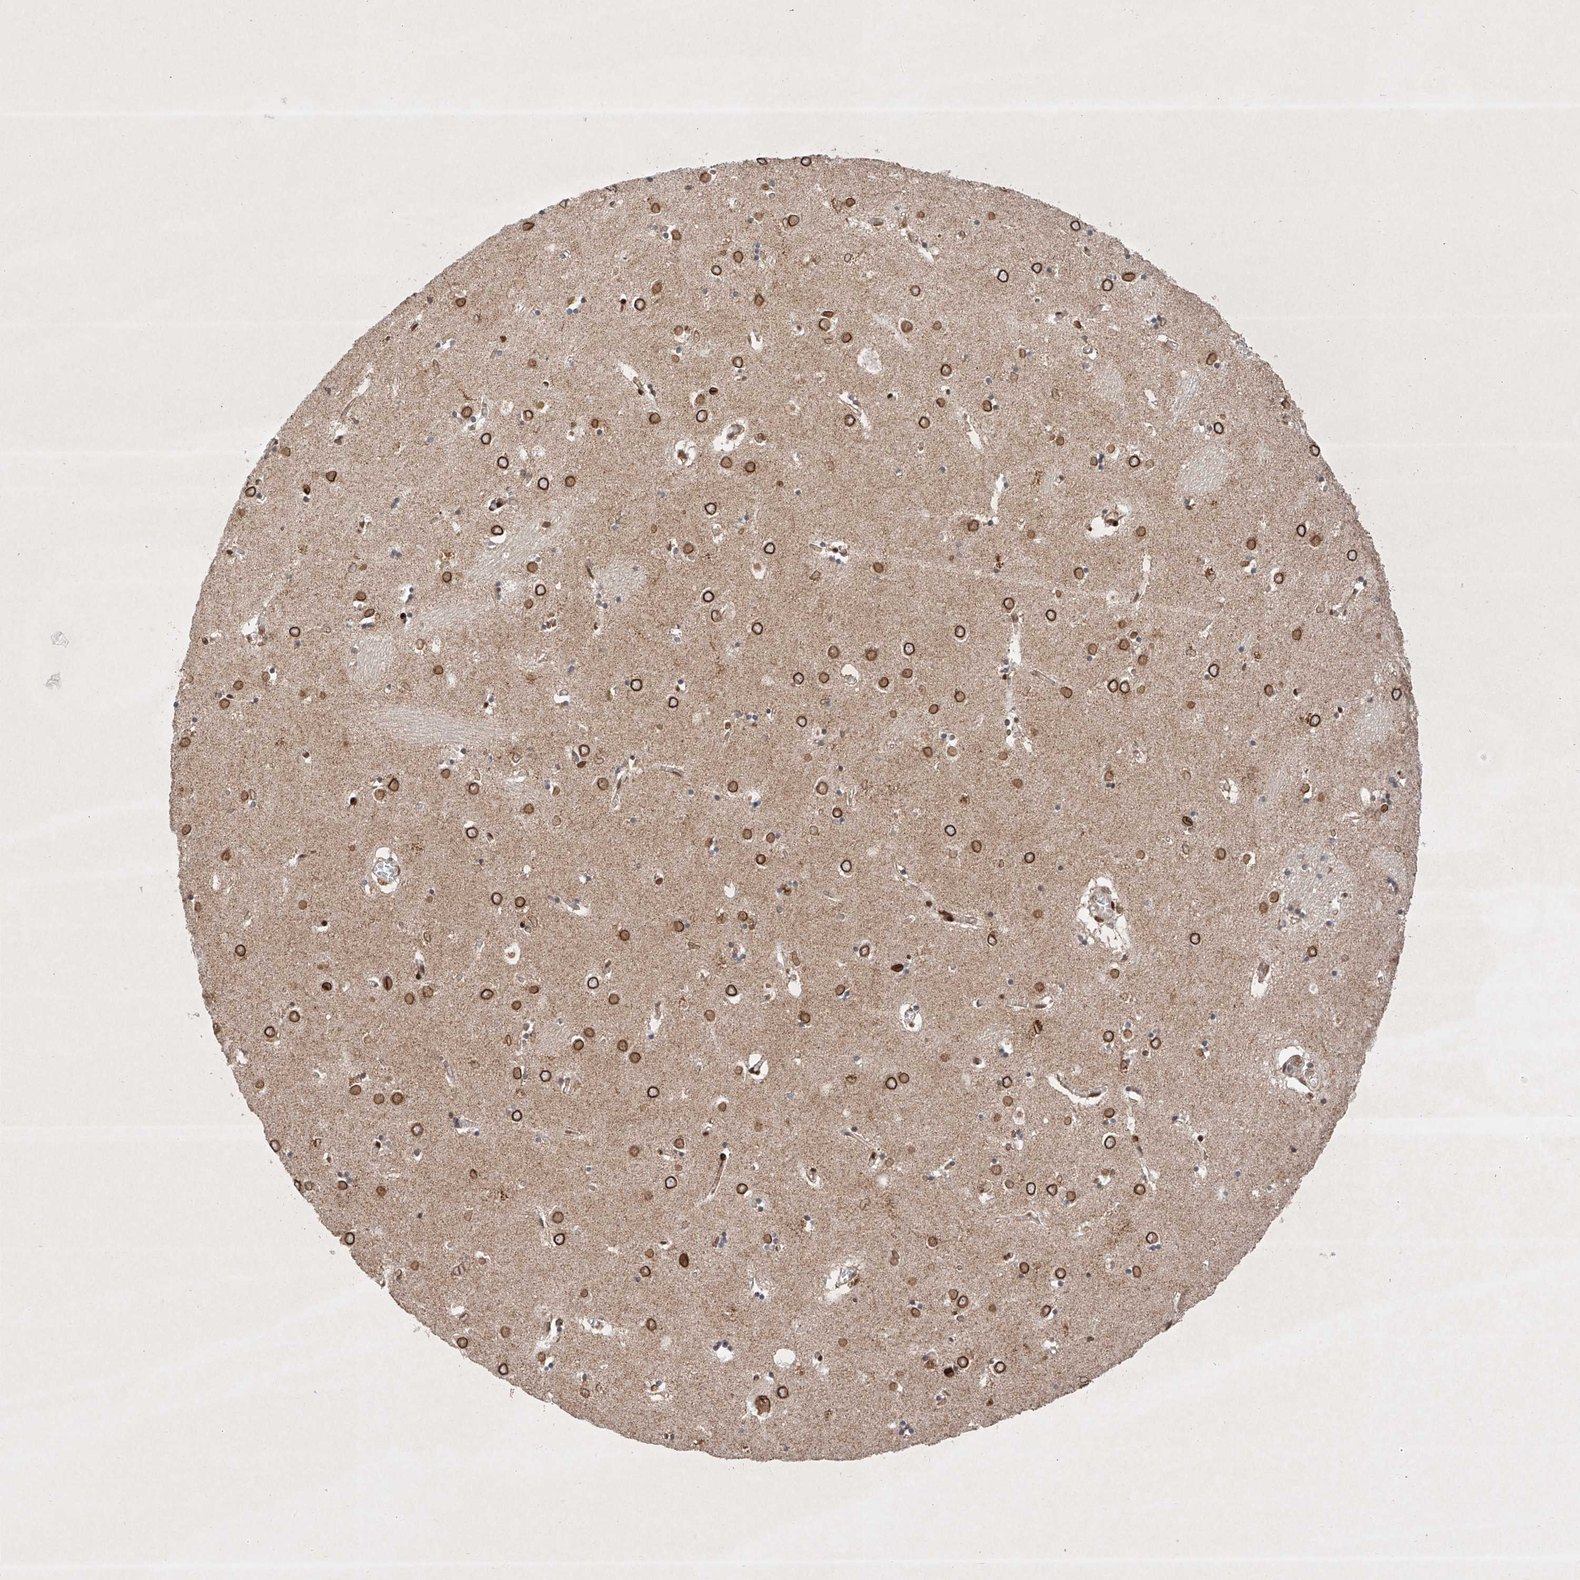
{"staining": {"intensity": "moderate", "quantity": "25%-75%", "location": "nuclear"}, "tissue": "caudate", "cell_type": "Glial cells", "image_type": "normal", "snomed": [{"axis": "morphology", "description": "Normal tissue, NOS"}, {"axis": "topography", "description": "Lateral ventricle wall"}], "caption": "High-magnification brightfield microscopy of normal caudate stained with DAB (brown) and counterstained with hematoxylin (blue). glial cells exhibit moderate nuclear staining is present in approximately25%-75% of cells. (IHC, brightfield microscopy, high magnification).", "gene": "EPG5", "patient": {"sex": "male", "age": 70}}